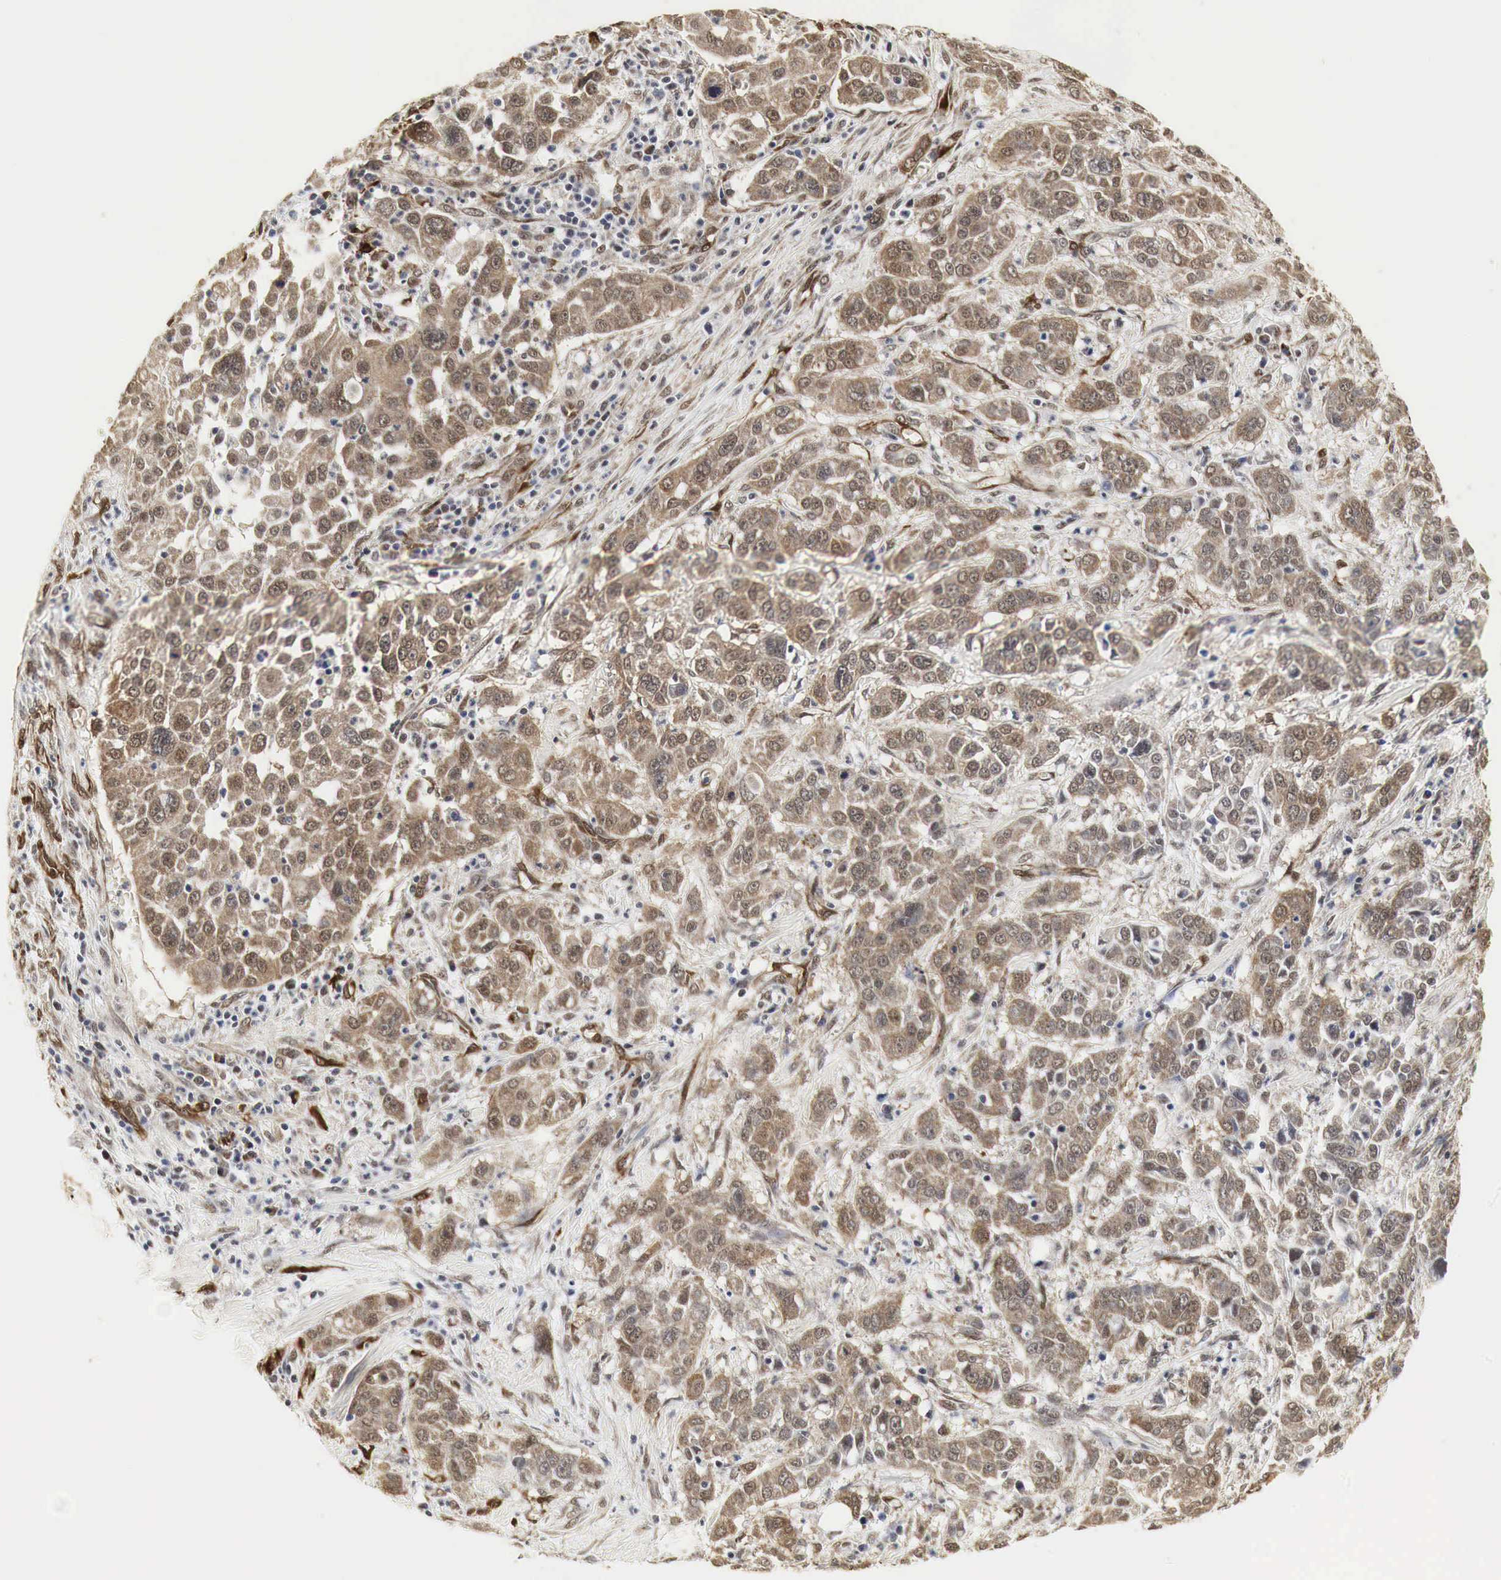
{"staining": {"intensity": "moderate", "quantity": ">75%", "location": "cytoplasmic/membranous"}, "tissue": "pancreatic cancer", "cell_type": "Tumor cells", "image_type": "cancer", "snomed": [{"axis": "morphology", "description": "Adenocarcinoma, NOS"}, {"axis": "topography", "description": "Pancreas"}], "caption": "High-power microscopy captured an immunohistochemistry (IHC) image of pancreatic cancer, revealing moderate cytoplasmic/membranous positivity in approximately >75% of tumor cells.", "gene": "SPIN1", "patient": {"sex": "female", "age": 52}}